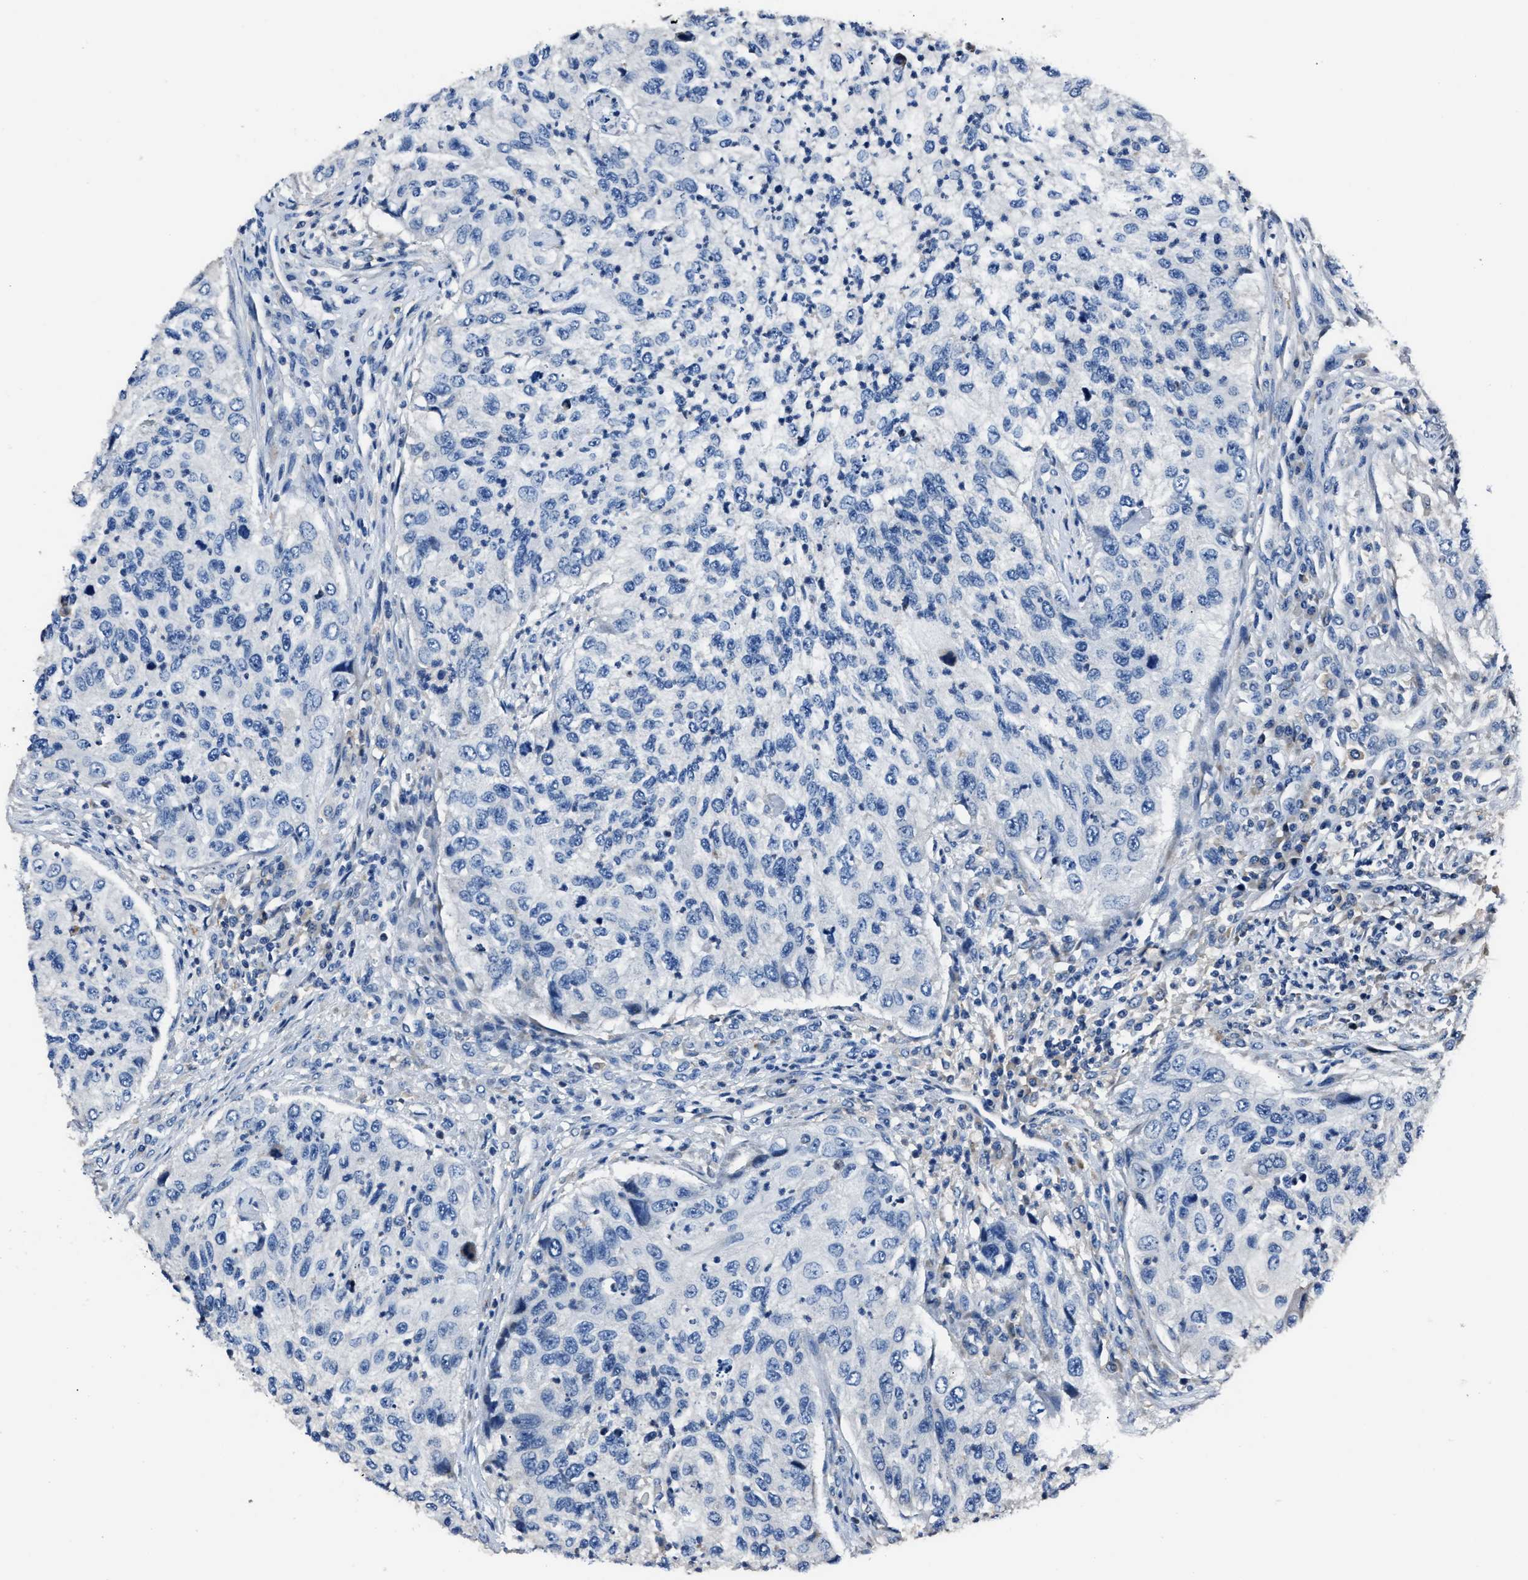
{"staining": {"intensity": "negative", "quantity": "none", "location": "none"}, "tissue": "urothelial cancer", "cell_type": "Tumor cells", "image_type": "cancer", "snomed": [{"axis": "morphology", "description": "Urothelial carcinoma, High grade"}, {"axis": "topography", "description": "Urinary bladder"}], "caption": "The micrograph reveals no significant expression in tumor cells of high-grade urothelial carcinoma.", "gene": "DNAJC24", "patient": {"sex": "female", "age": 60}}